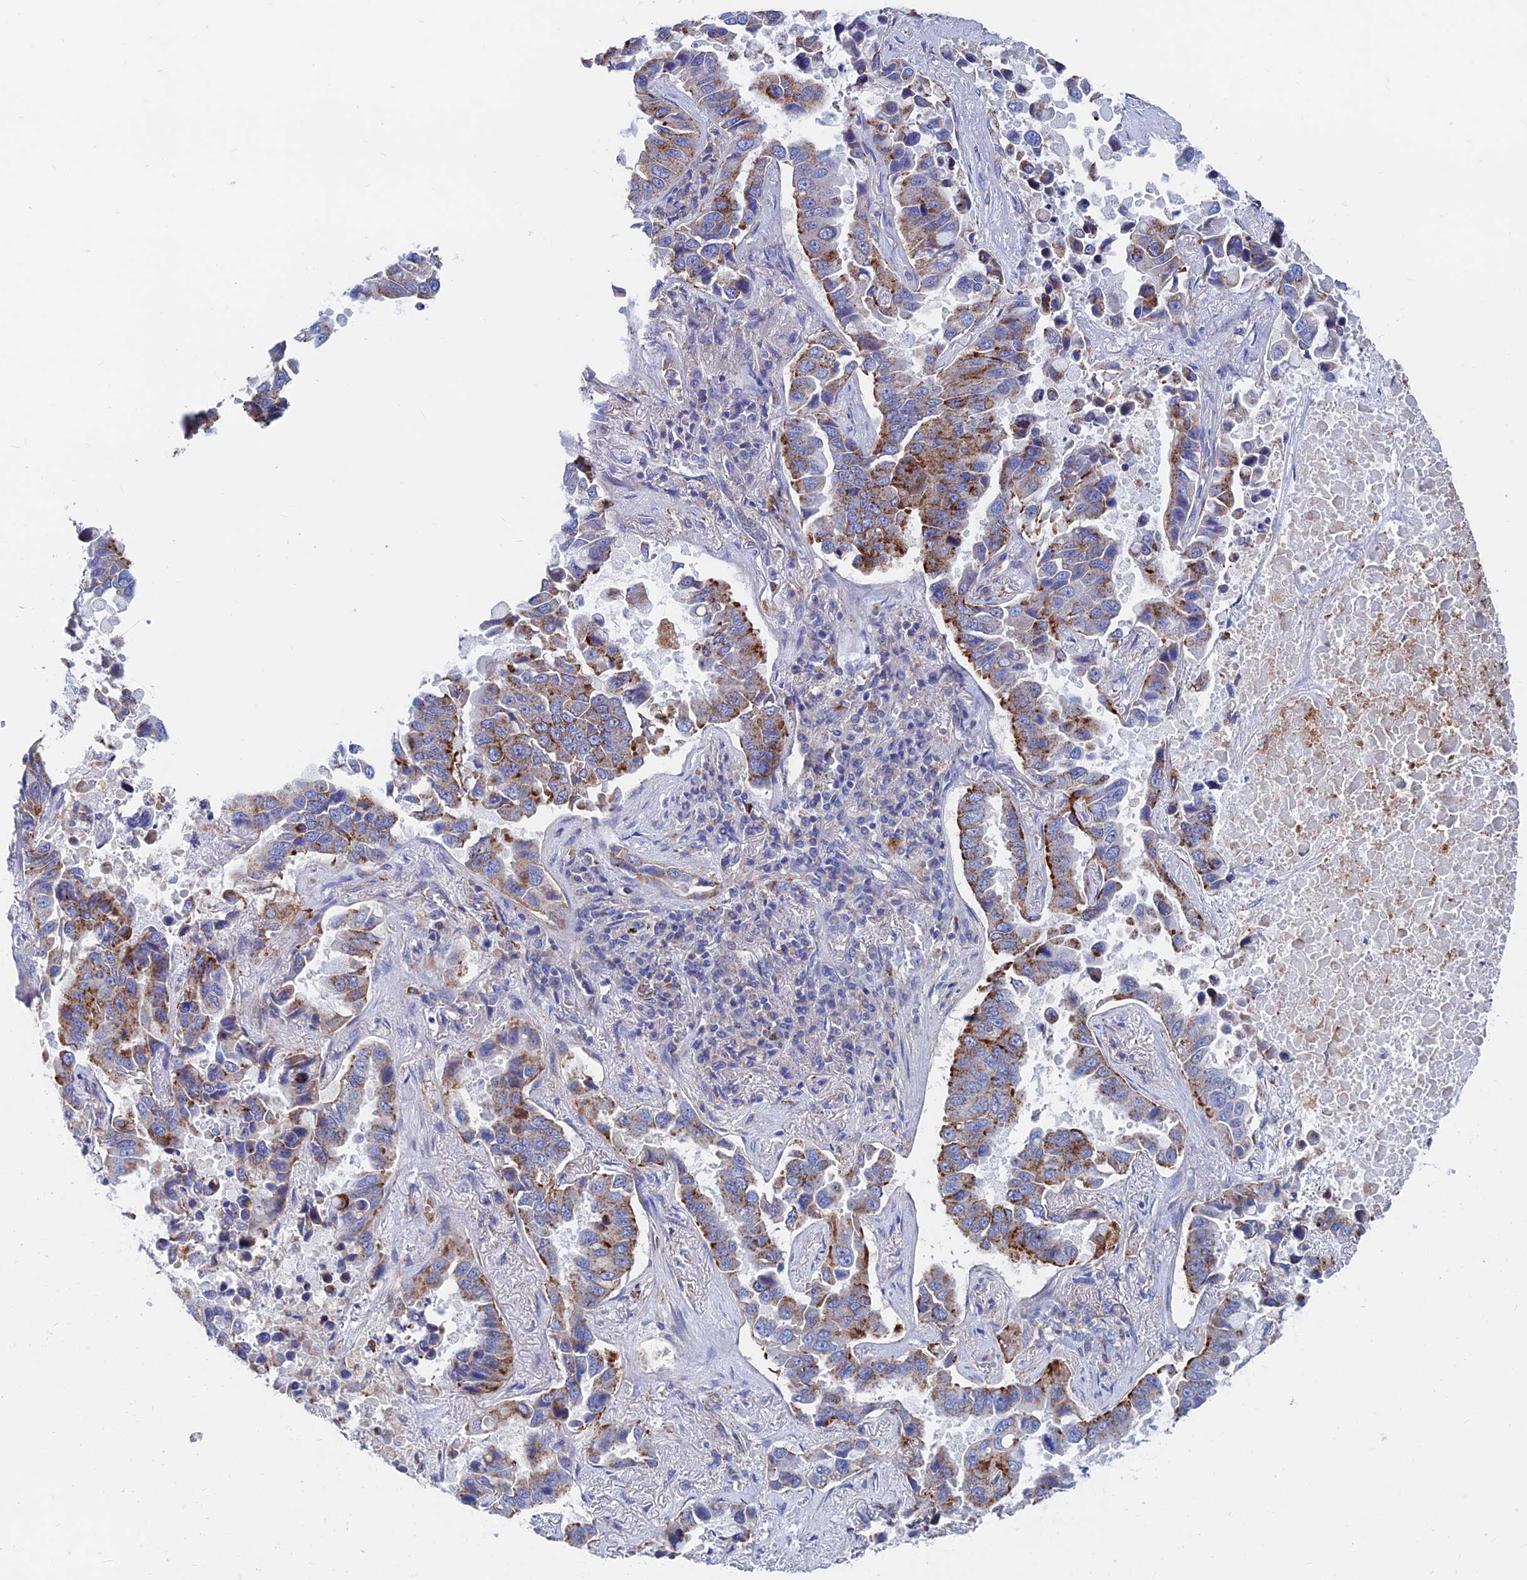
{"staining": {"intensity": "moderate", "quantity": "25%-75%", "location": "cytoplasmic/membranous"}, "tissue": "lung cancer", "cell_type": "Tumor cells", "image_type": "cancer", "snomed": [{"axis": "morphology", "description": "Adenocarcinoma, NOS"}, {"axis": "topography", "description": "Lung"}], "caption": "A photomicrograph of lung cancer (adenocarcinoma) stained for a protein reveals moderate cytoplasmic/membranous brown staining in tumor cells.", "gene": "SPNS1", "patient": {"sex": "male", "age": 64}}